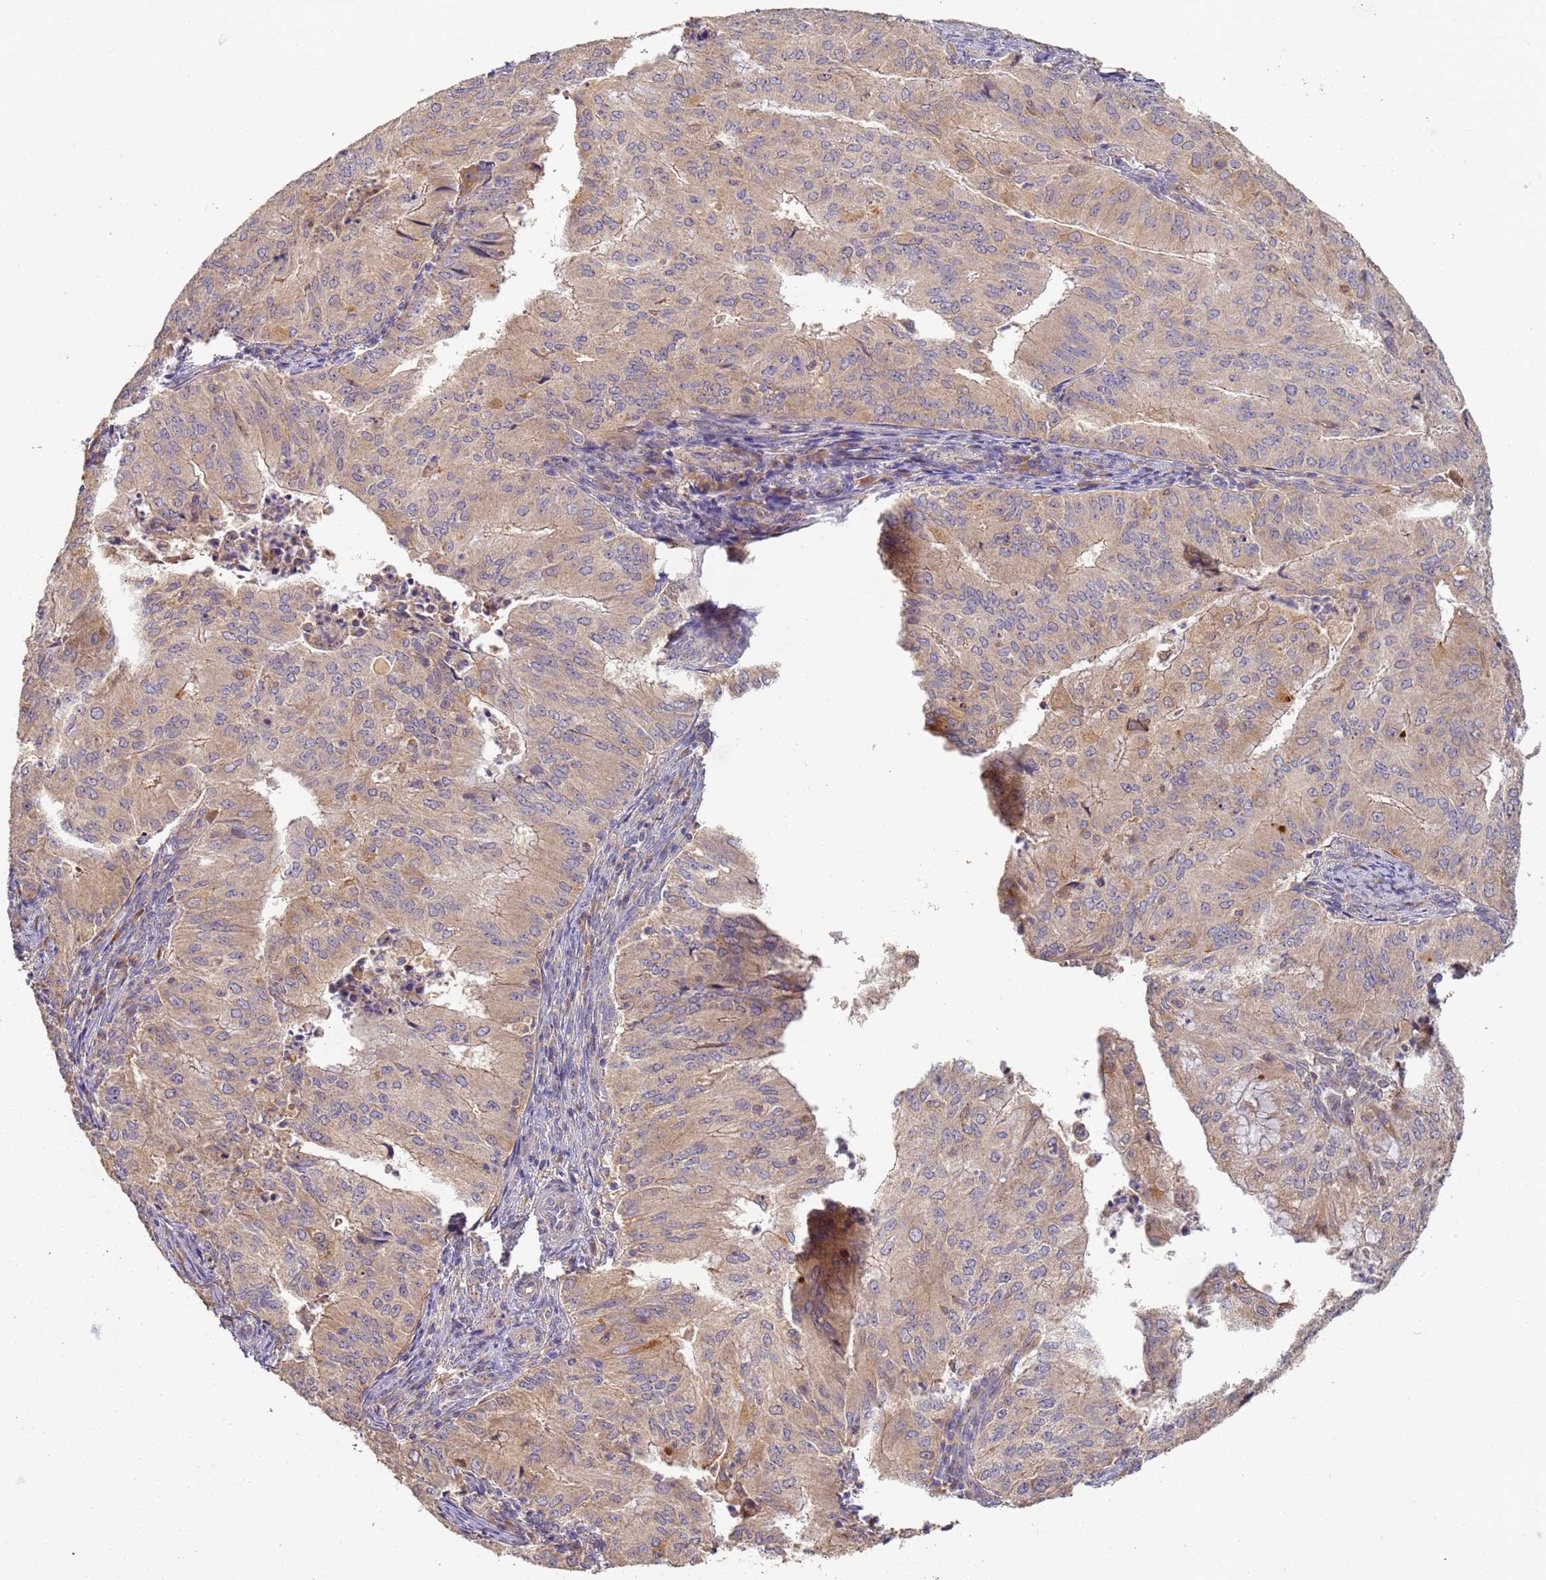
{"staining": {"intensity": "weak", "quantity": ">75%", "location": "cytoplasmic/membranous"}, "tissue": "endometrial cancer", "cell_type": "Tumor cells", "image_type": "cancer", "snomed": [{"axis": "morphology", "description": "Adenocarcinoma, NOS"}, {"axis": "topography", "description": "Endometrium"}], "caption": "Protein expression analysis of endometrial cancer (adenocarcinoma) reveals weak cytoplasmic/membranous expression in approximately >75% of tumor cells.", "gene": "TIGAR", "patient": {"sex": "female", "age": 50}}